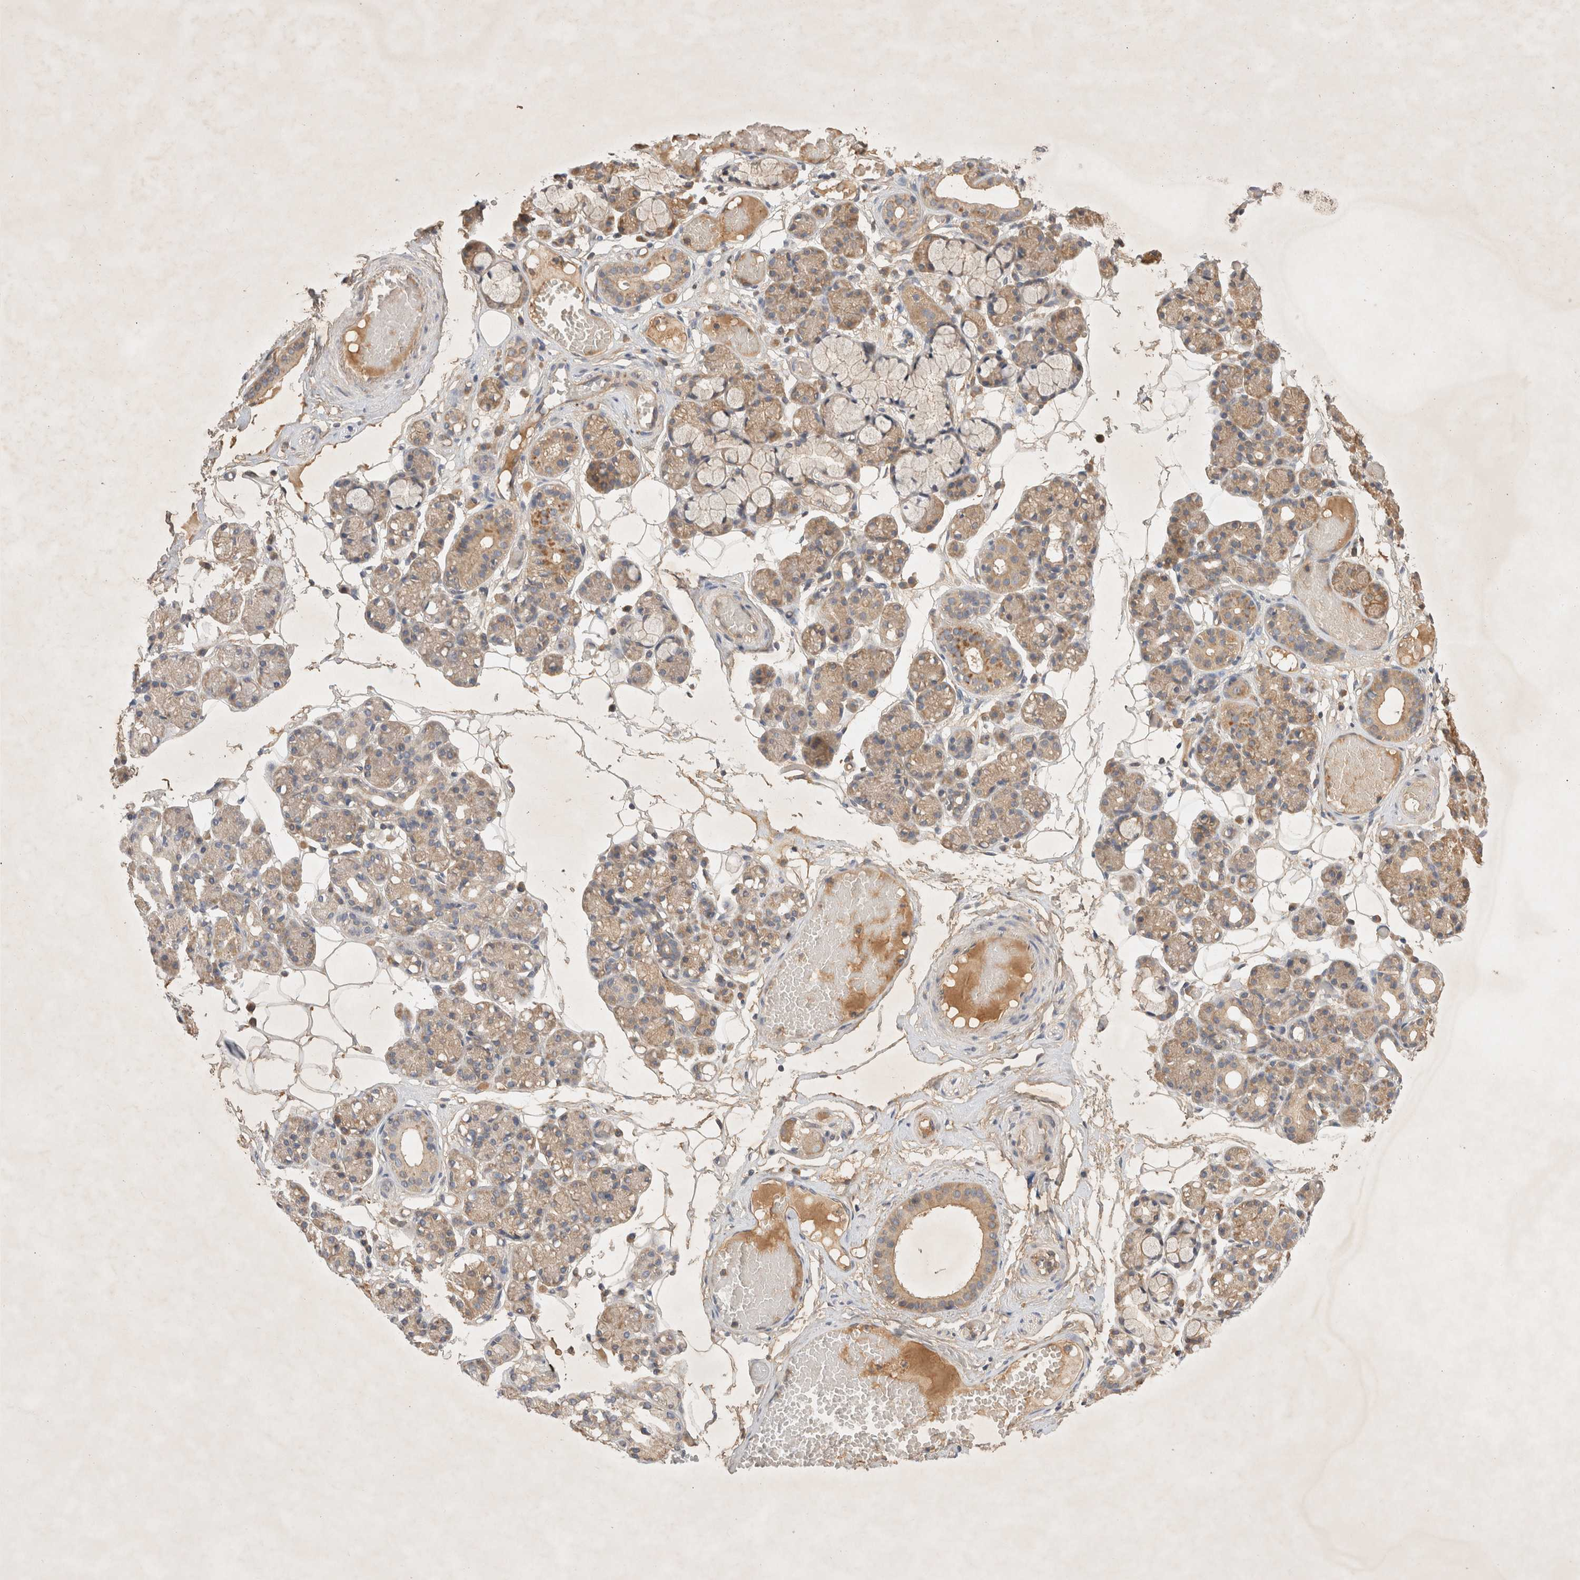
{"staining": {"intensity": "weak", "quantity": "25%-75%", "location": "cytoplasmic/membranous"}, "tissue": "salivary gland", "cell_type": "Glandular cells", "image_type": "normal", "snomed": [{"axis": "morphology", "description": "Normal tissue, NOS"}, {"axis": "topography", "description": "Salivary gland"}], "caption": "Immunohistochemistry (IHC) (DAB) staining of unremarkable salivary gland displays weak cytoplasmic/membranous protein staining in approximately 25%-75% of glandular cells.", "gene": "YES1", "patient": {"sex": "male", "age": 63}}